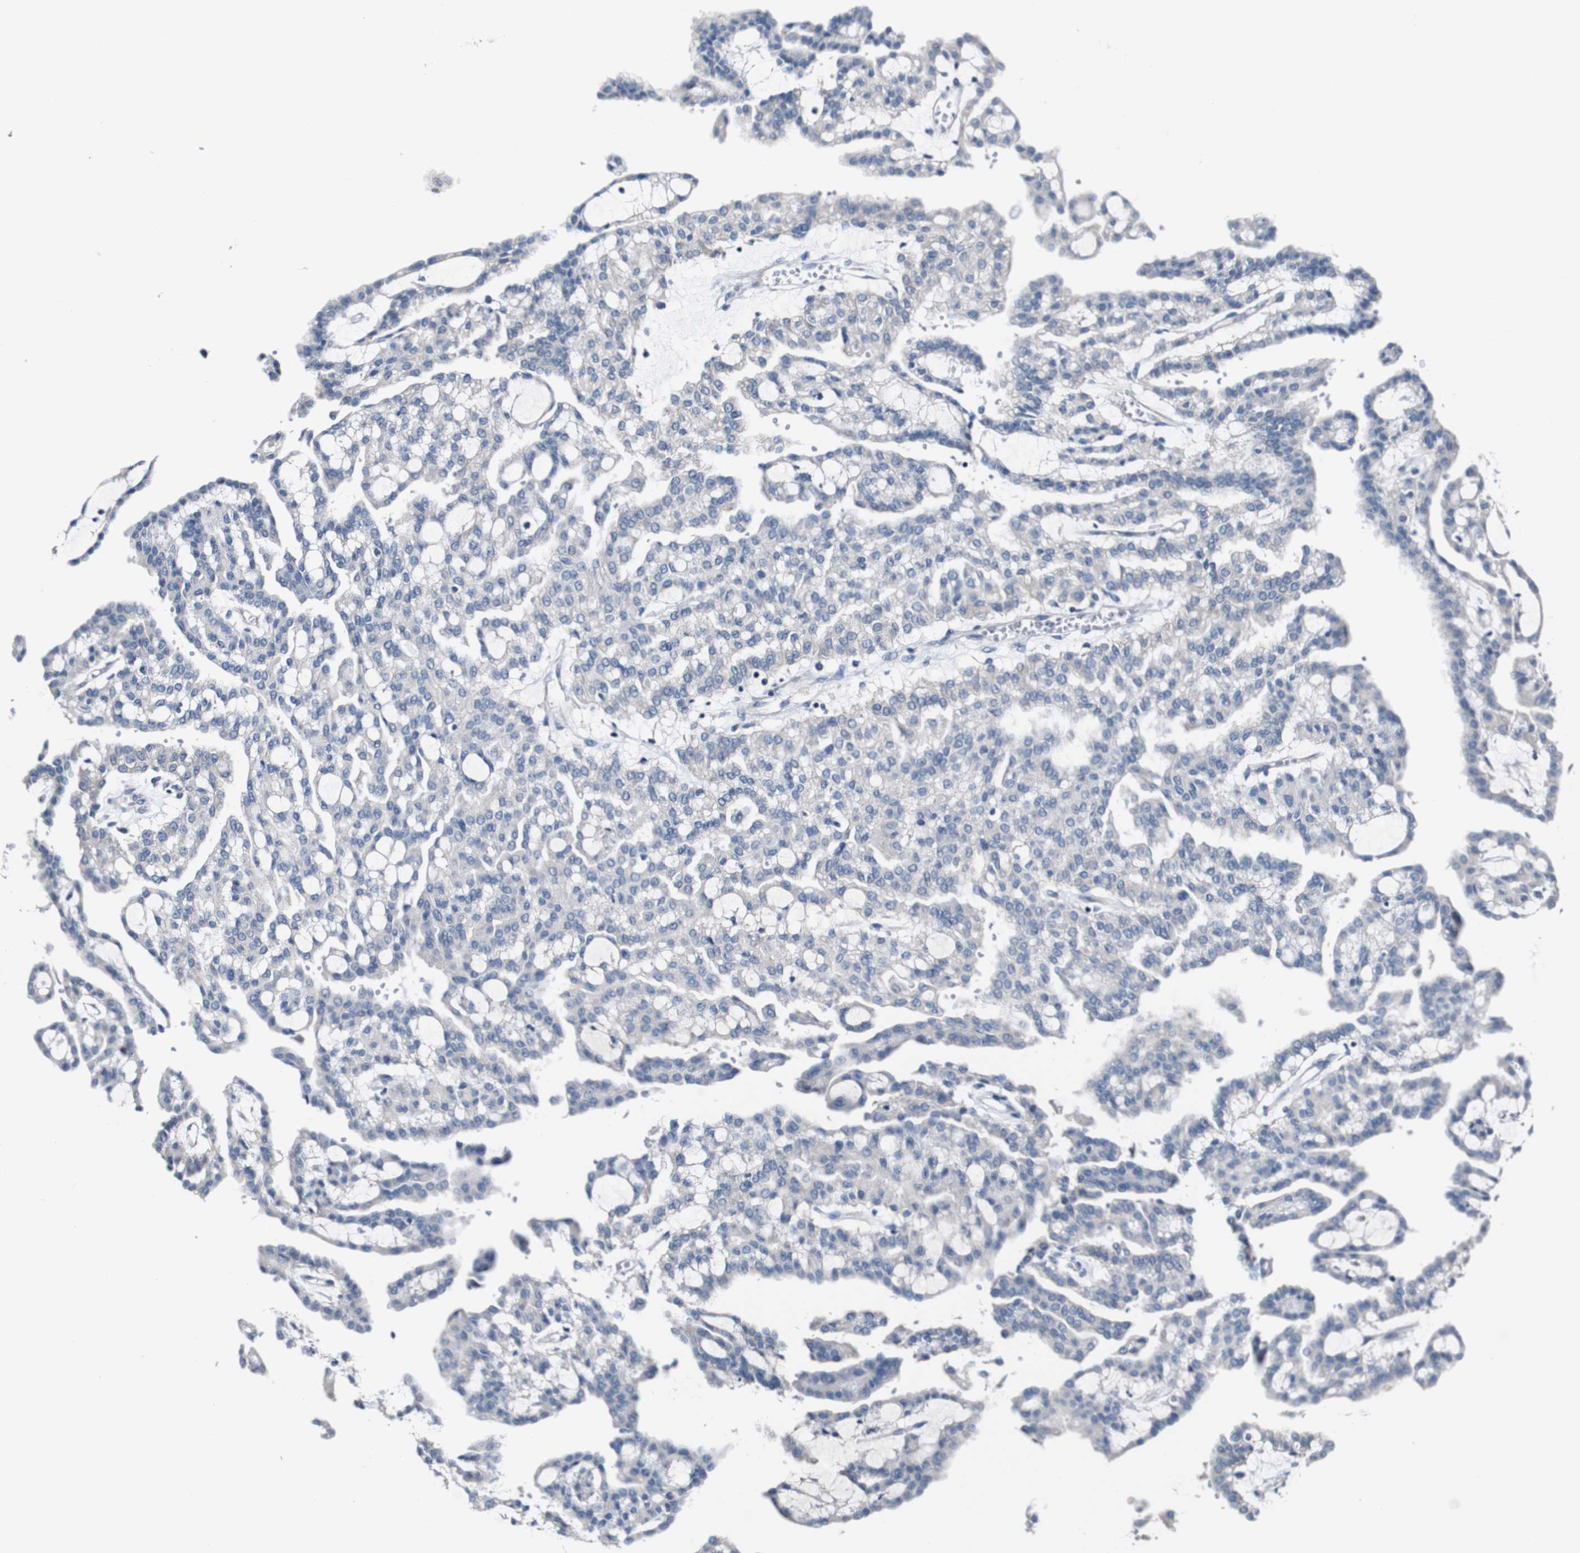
{"staining": {"intensity": "negative", "quantity": "none", "location": "none"}, "tissue": "renal cancer", "cell_type": "Tumor cells", "image_type": "cancer", "snomed": [{"axis": "morphology", "description": "Adenocarcinoma, NOS"}, {"axis": "topography", "description": "Kidney"}], "caption": "Immunohistochemistry histopathology image of neoplastic tissue: adenocarcinoma (renal) stained with DAB shows no significant protein positivity in tumor cells.", "gene": "GRAMD1A", "patient": {"sex": "male", "age": 63}}